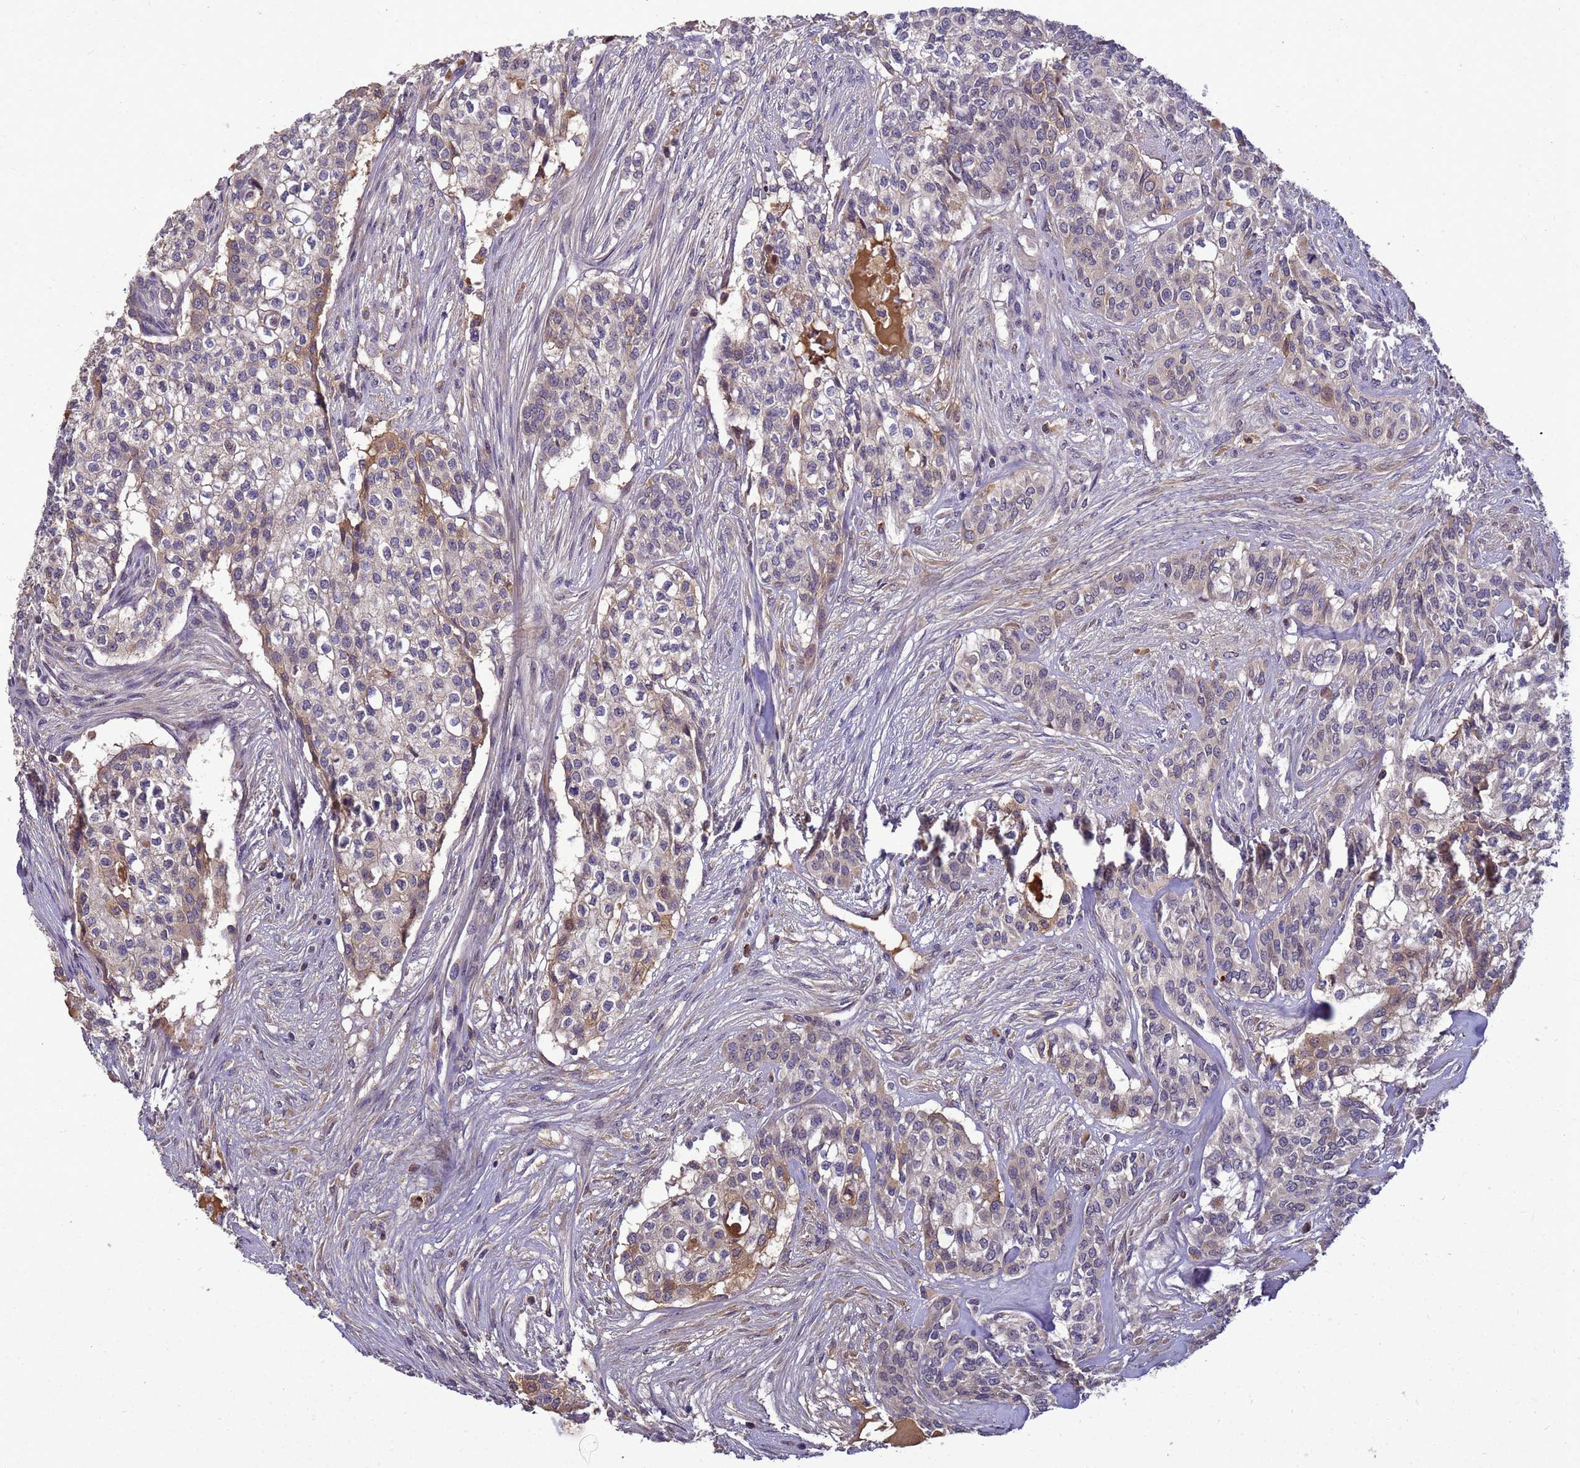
{"staining": {"intensity": "negative", "quantity": "none", "location": "none"}, "tissue": "head and neck cancer", "cell_type": "Tumor cells", "image_type": "cancer", "snomed": [{"axis": "morphology", "description": "Adenocarcinoma, NOS"}, {"axis": "topography", "description": "Head-Neck"}], "caption": "Immunohistochemical staining of human adenocarcinoma (head and neck) exhibits no significant staining in tumor cells.", "gene": "TMEM74B", "patient": {"sex": "male", "age": 81}}